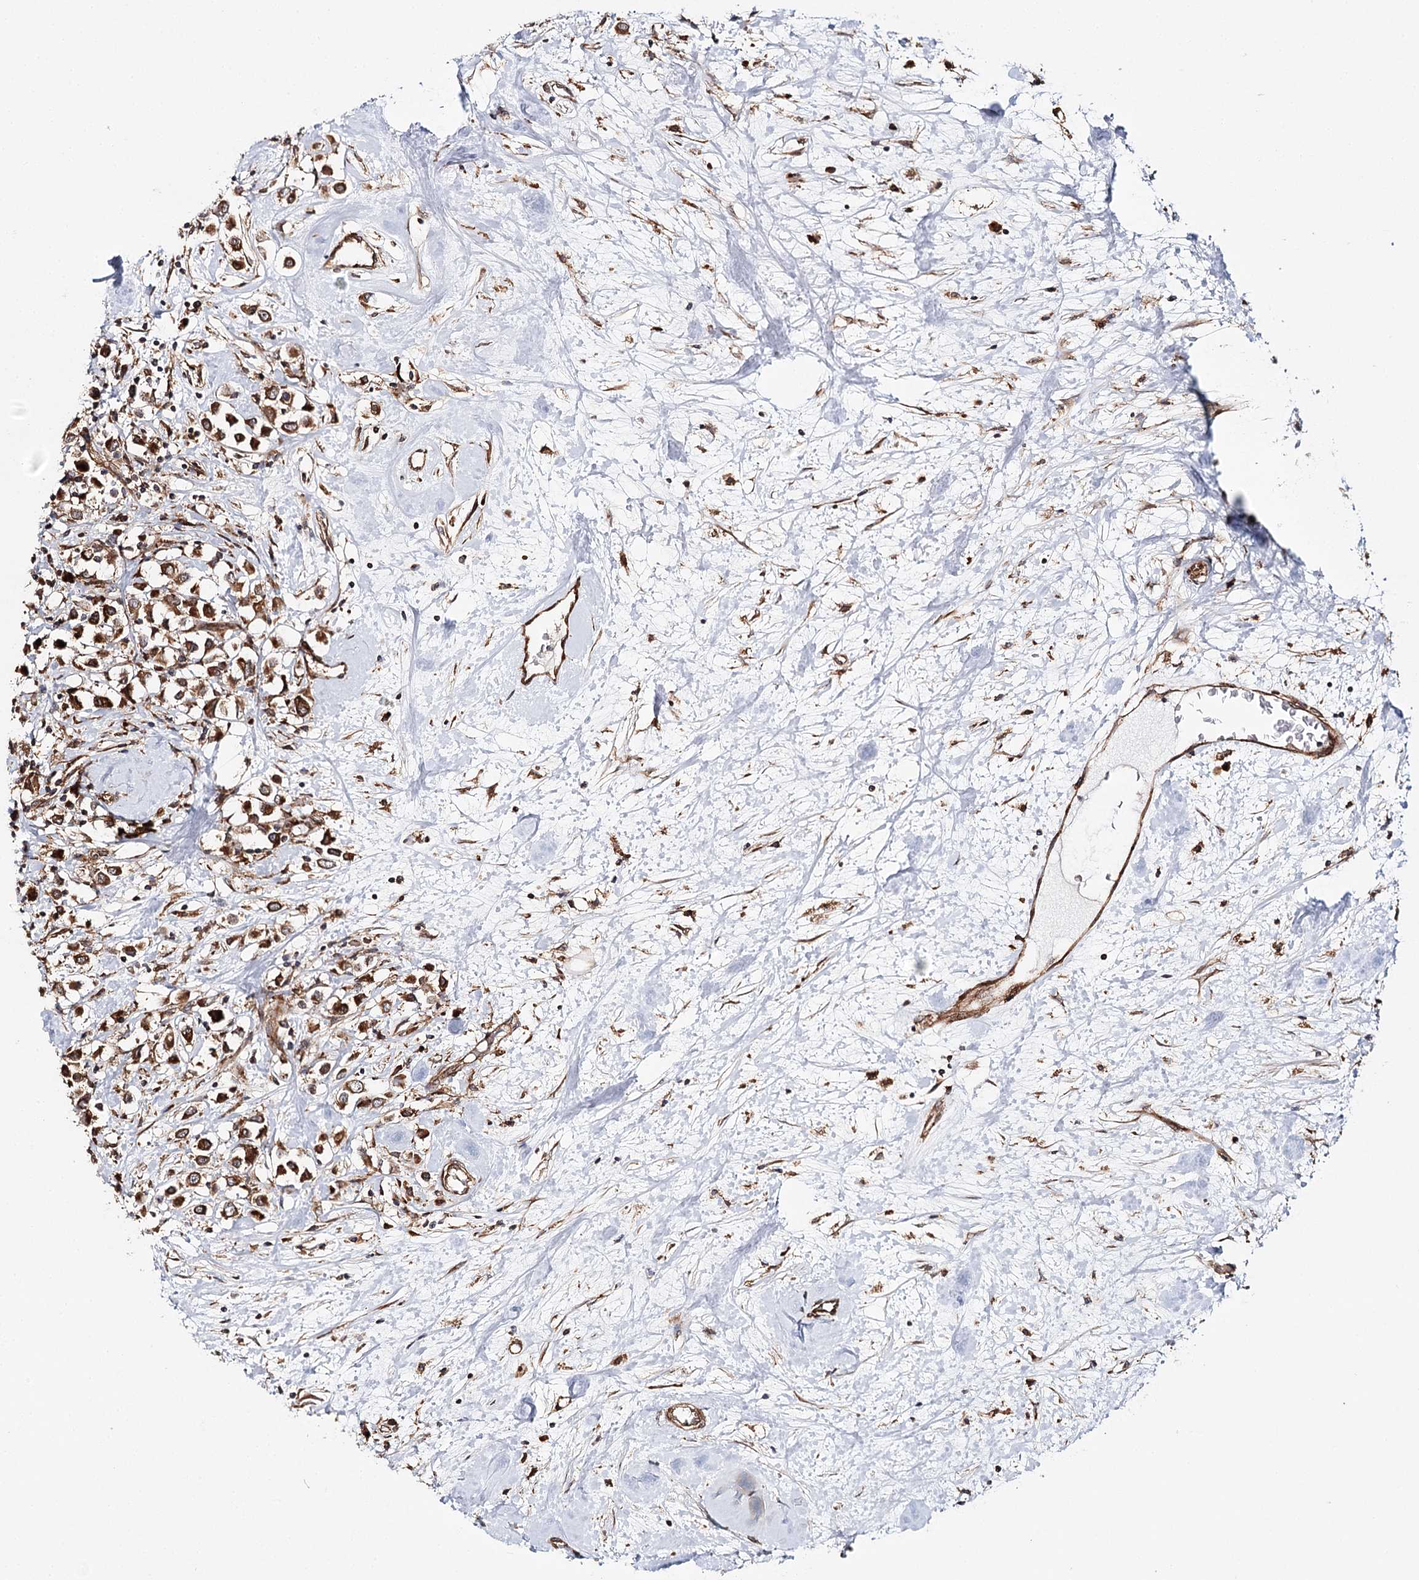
{"staining": {"intensity": "strong", "quantity": ">75%", "location": "cytoplasmic/membranous"}, "tissue": "breast cancer", "cell_type": "Tumor cells", "image_type": "cancer", "snomed": [{"axis": "morphology", "description": "Duct carcinoma"}, {"axis": "topography", "description": "Breast"}], "caption": "Immunohistochemistry staining of breast cancer, which exhibits high levels of strong cytoplasmic/membranous positivity in about >75% of tumor cells indicating strong cytoplasmic/membranous protein expression. The staining was performed using DAB (brown) for protein detection and nuclei were counterstained in hematoxylin (blue).", "gene": "MKNK1", "patient": {"sex": "female", "age": 61}}